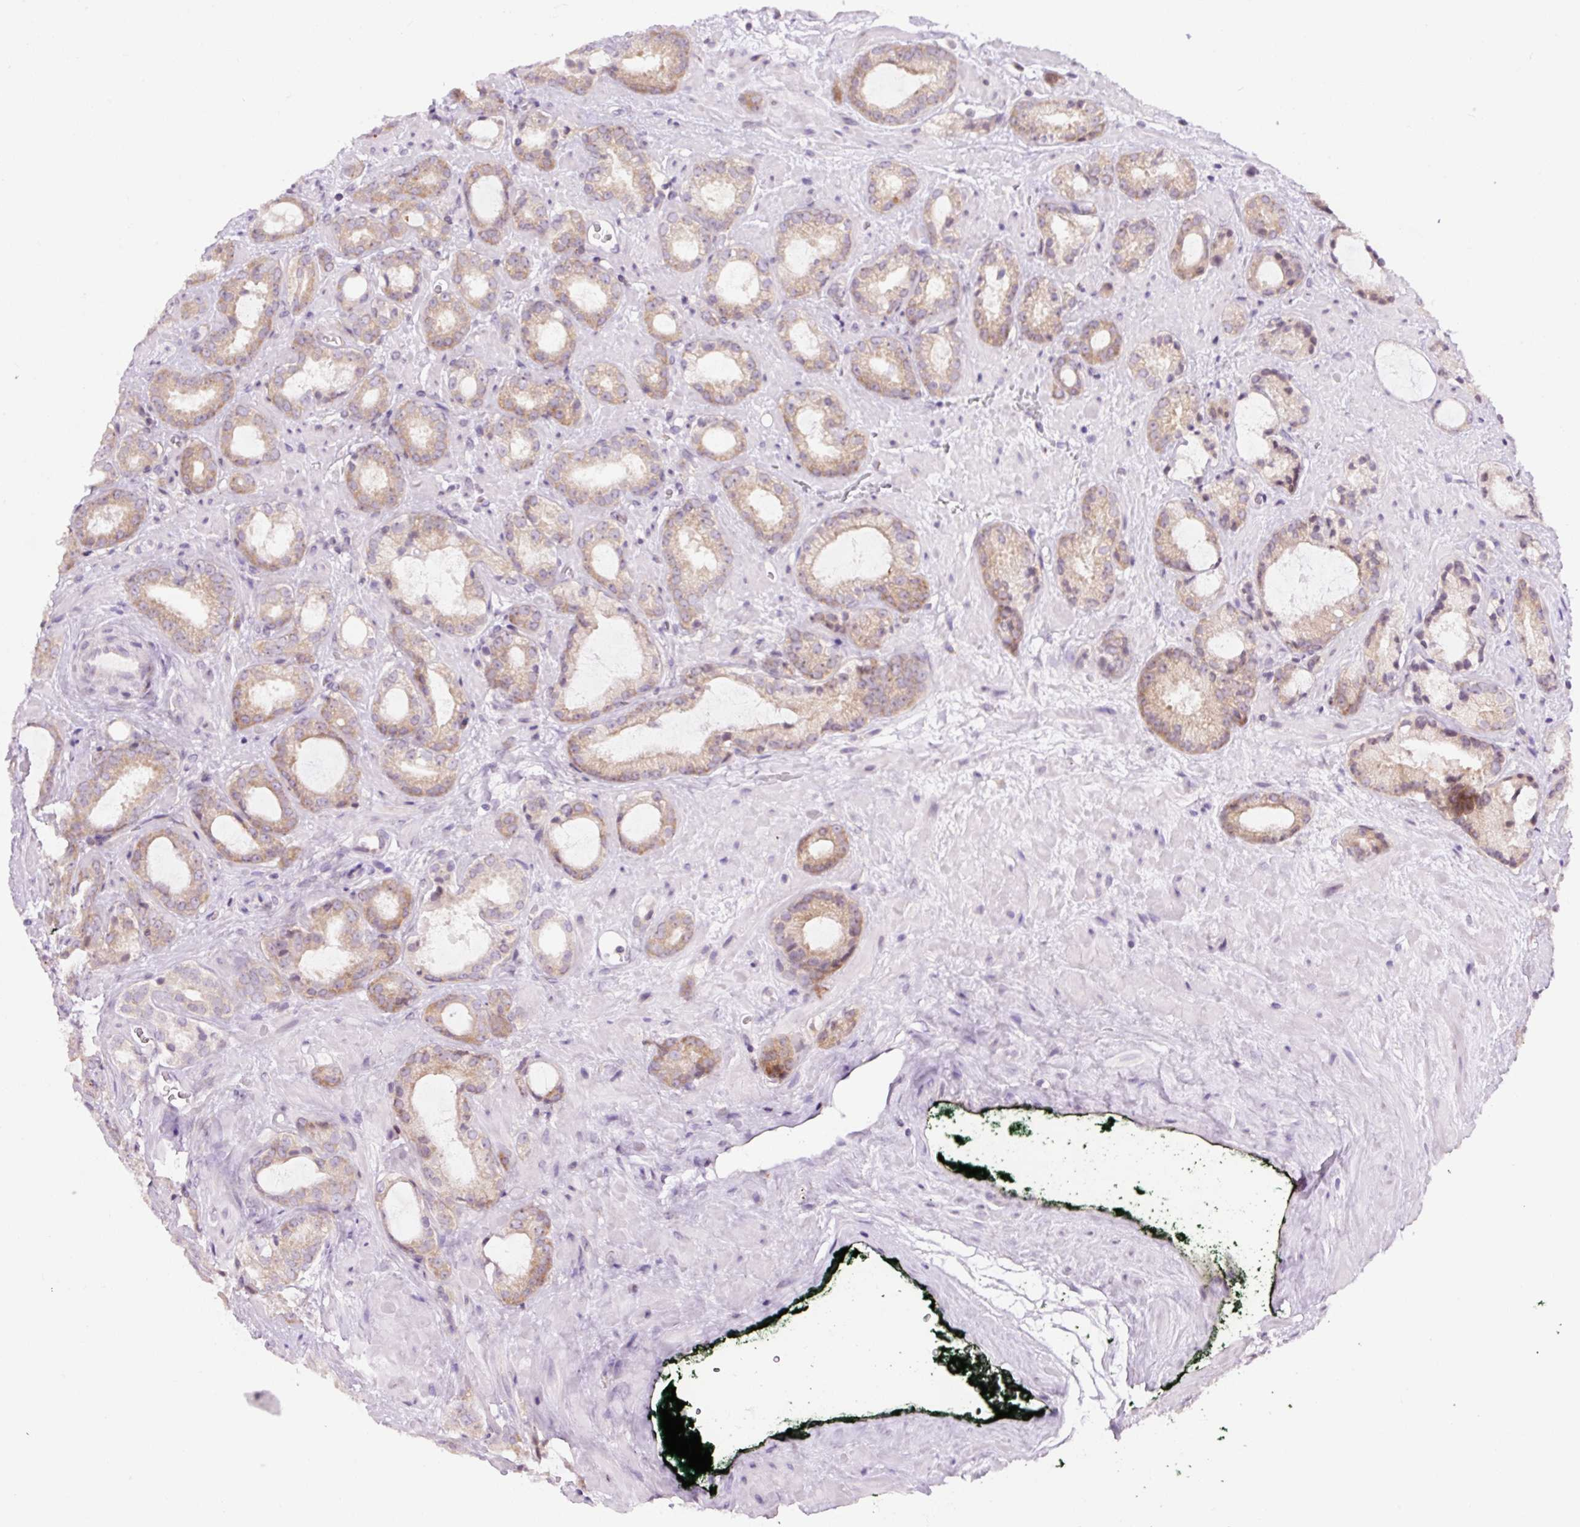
{"staining": {"intensity": "moderate", "quantity": ">75%", "location": "cytoplasmic/membranous"}, "tissue": "prostate cancer", "cell_type": "Tumor cells", "image_type": "cancer", "snomed": [{"axis": "morphology", "description": "Adenocarcinoma, Low grade"}, {"axis": "topography", "description": "Prostate"}], "caption": "The photomicrograph displays staining of low-grade adenocarcinoma (prostate), revealing moderate cytoplasmic/membranous protein staining (brown color) within tumor cells.", "gene": "RPL41", "patient": {"sex": "male", "age": 62}}